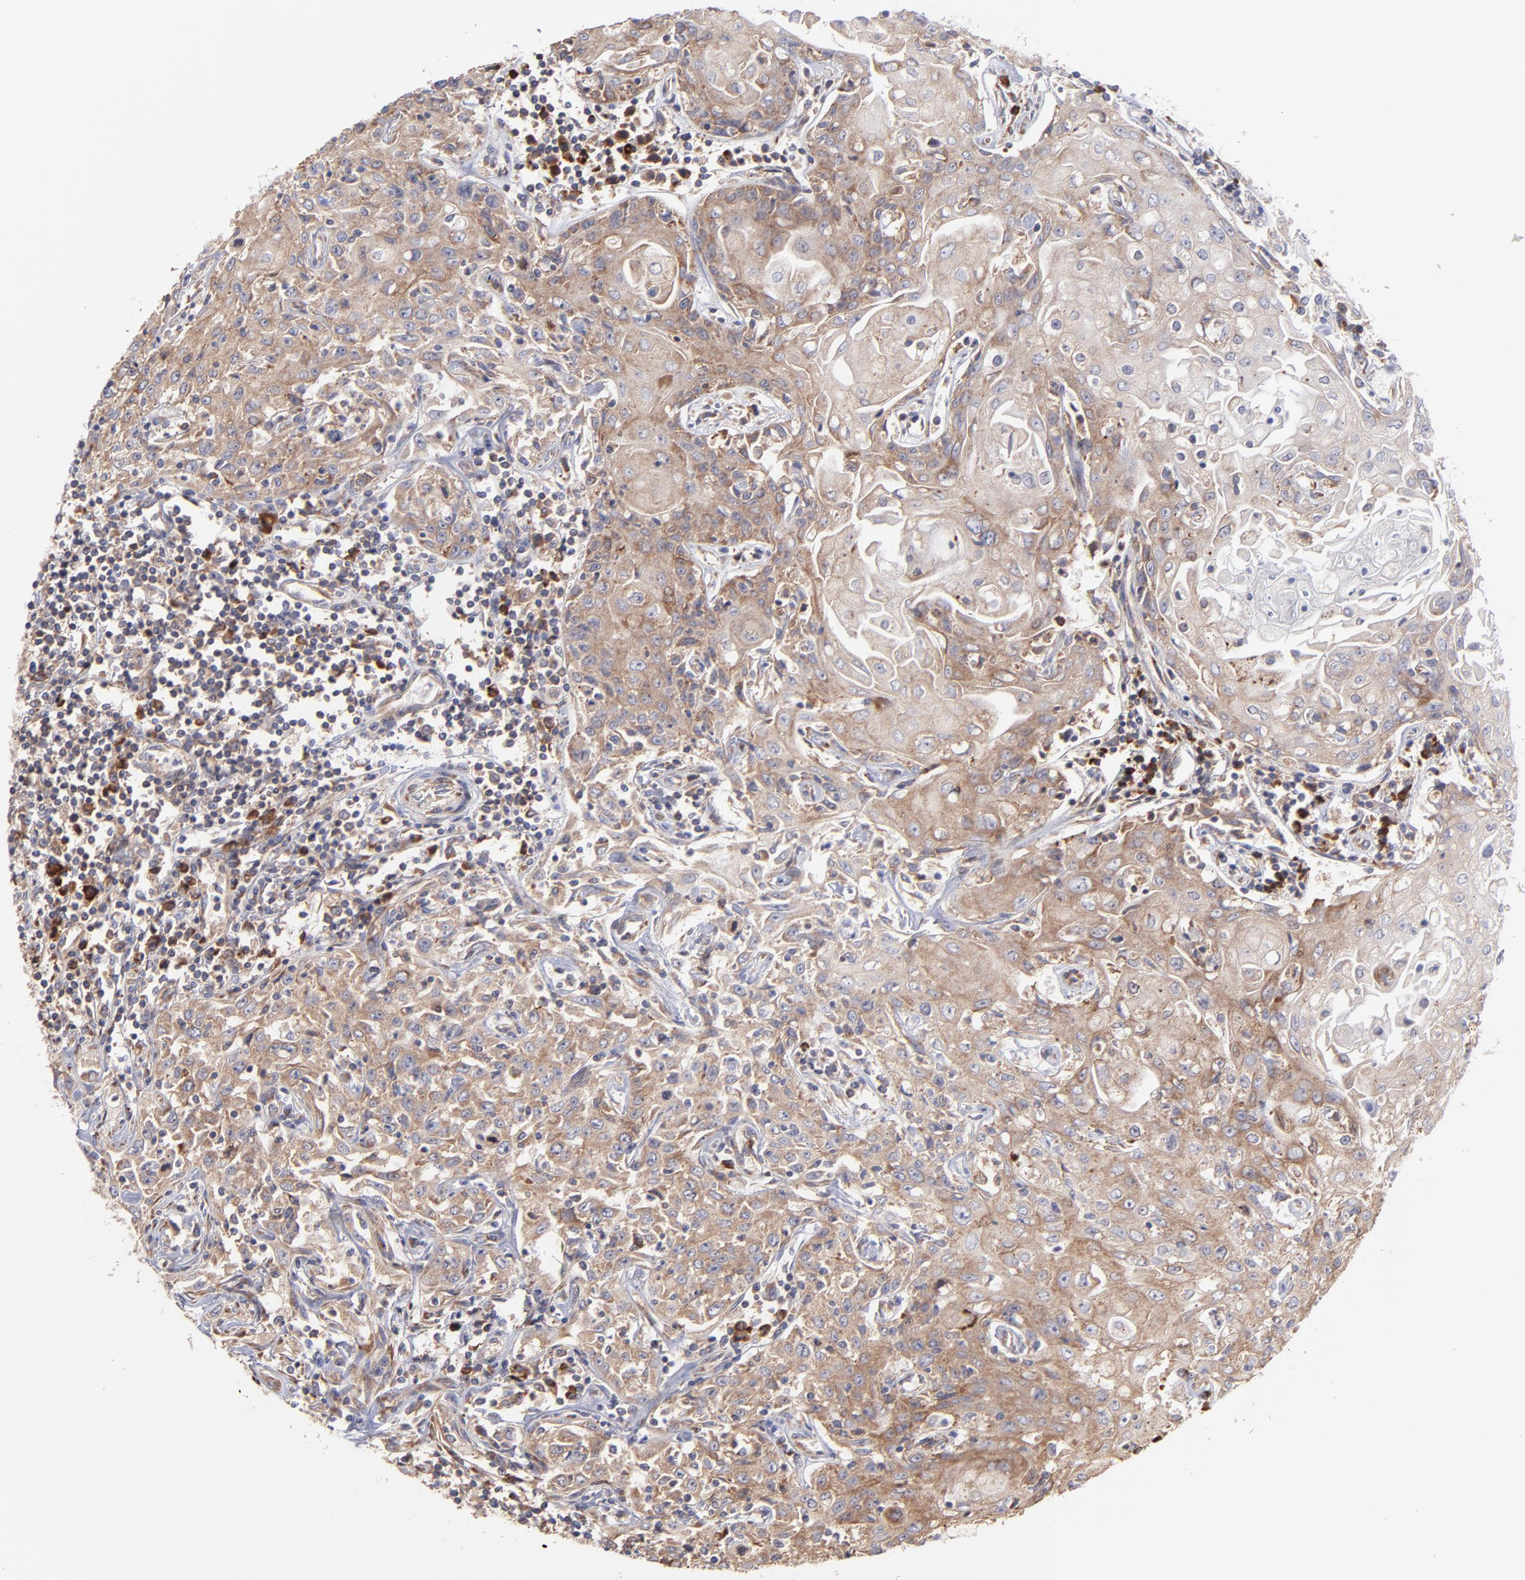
{"staining": {"intensity": "weak", "quantity": "25%-75%", "location": "cytoplasmic/membranous"}, "tissue": "head and neck cancer", "cell_type": "Tumor cells", "image_type": "cancer", "snomed": [{"axis": "morphology", "description": "Squamous cell carcinoma, NOS"}, {"axis": "topography", "description": "Oral tissue"}, {"axis": "topography", "description": "Head-Neck"}], "caption": "Protein expression analysis of head and neck cancer (squamous cell carcinoma) displays weak cytoplasmic/membranous staining in approximately 25%-75% of tumor cells.", "gene": "RPLP0", "patient": {"sex": "female", "age": 76}}